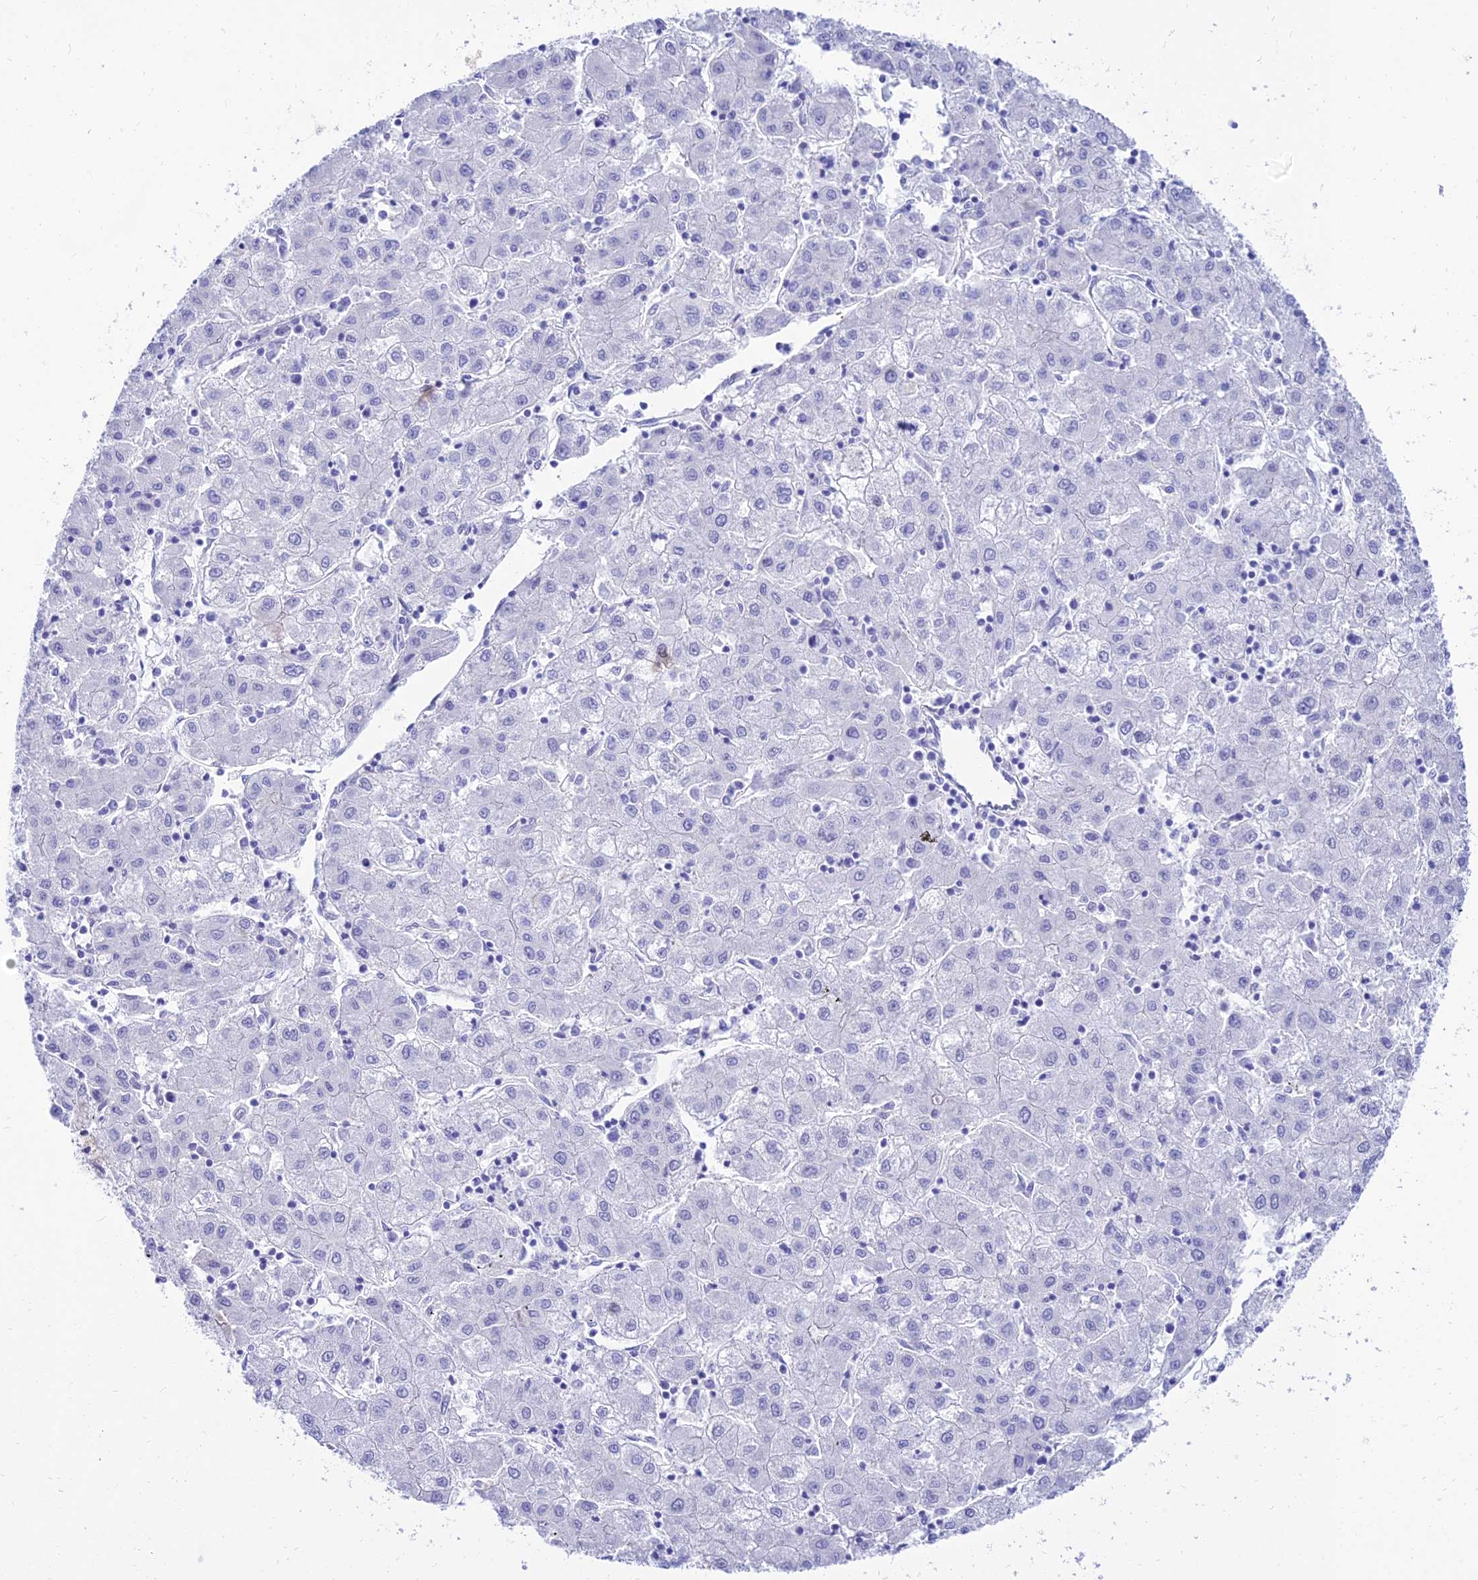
{"staining": {"intensity": "negative", "quantity": "none", "location": "none"}, "tissue": "liver cancer", "cell_type": "Tumor cells", "image_type": "cancer", "snomed": [{"axis": "morphology", "description": "Carcinoma, Hepatocellular, NOS"}, {"axis": "topography", "description": "Liver"}], "caption": "A histopathology image of human hepatocellular carcinoma (liver) is negative for staining in tumor cells.", "gene": "TAC3", "patient": {"sex": "male", "age": 72}}